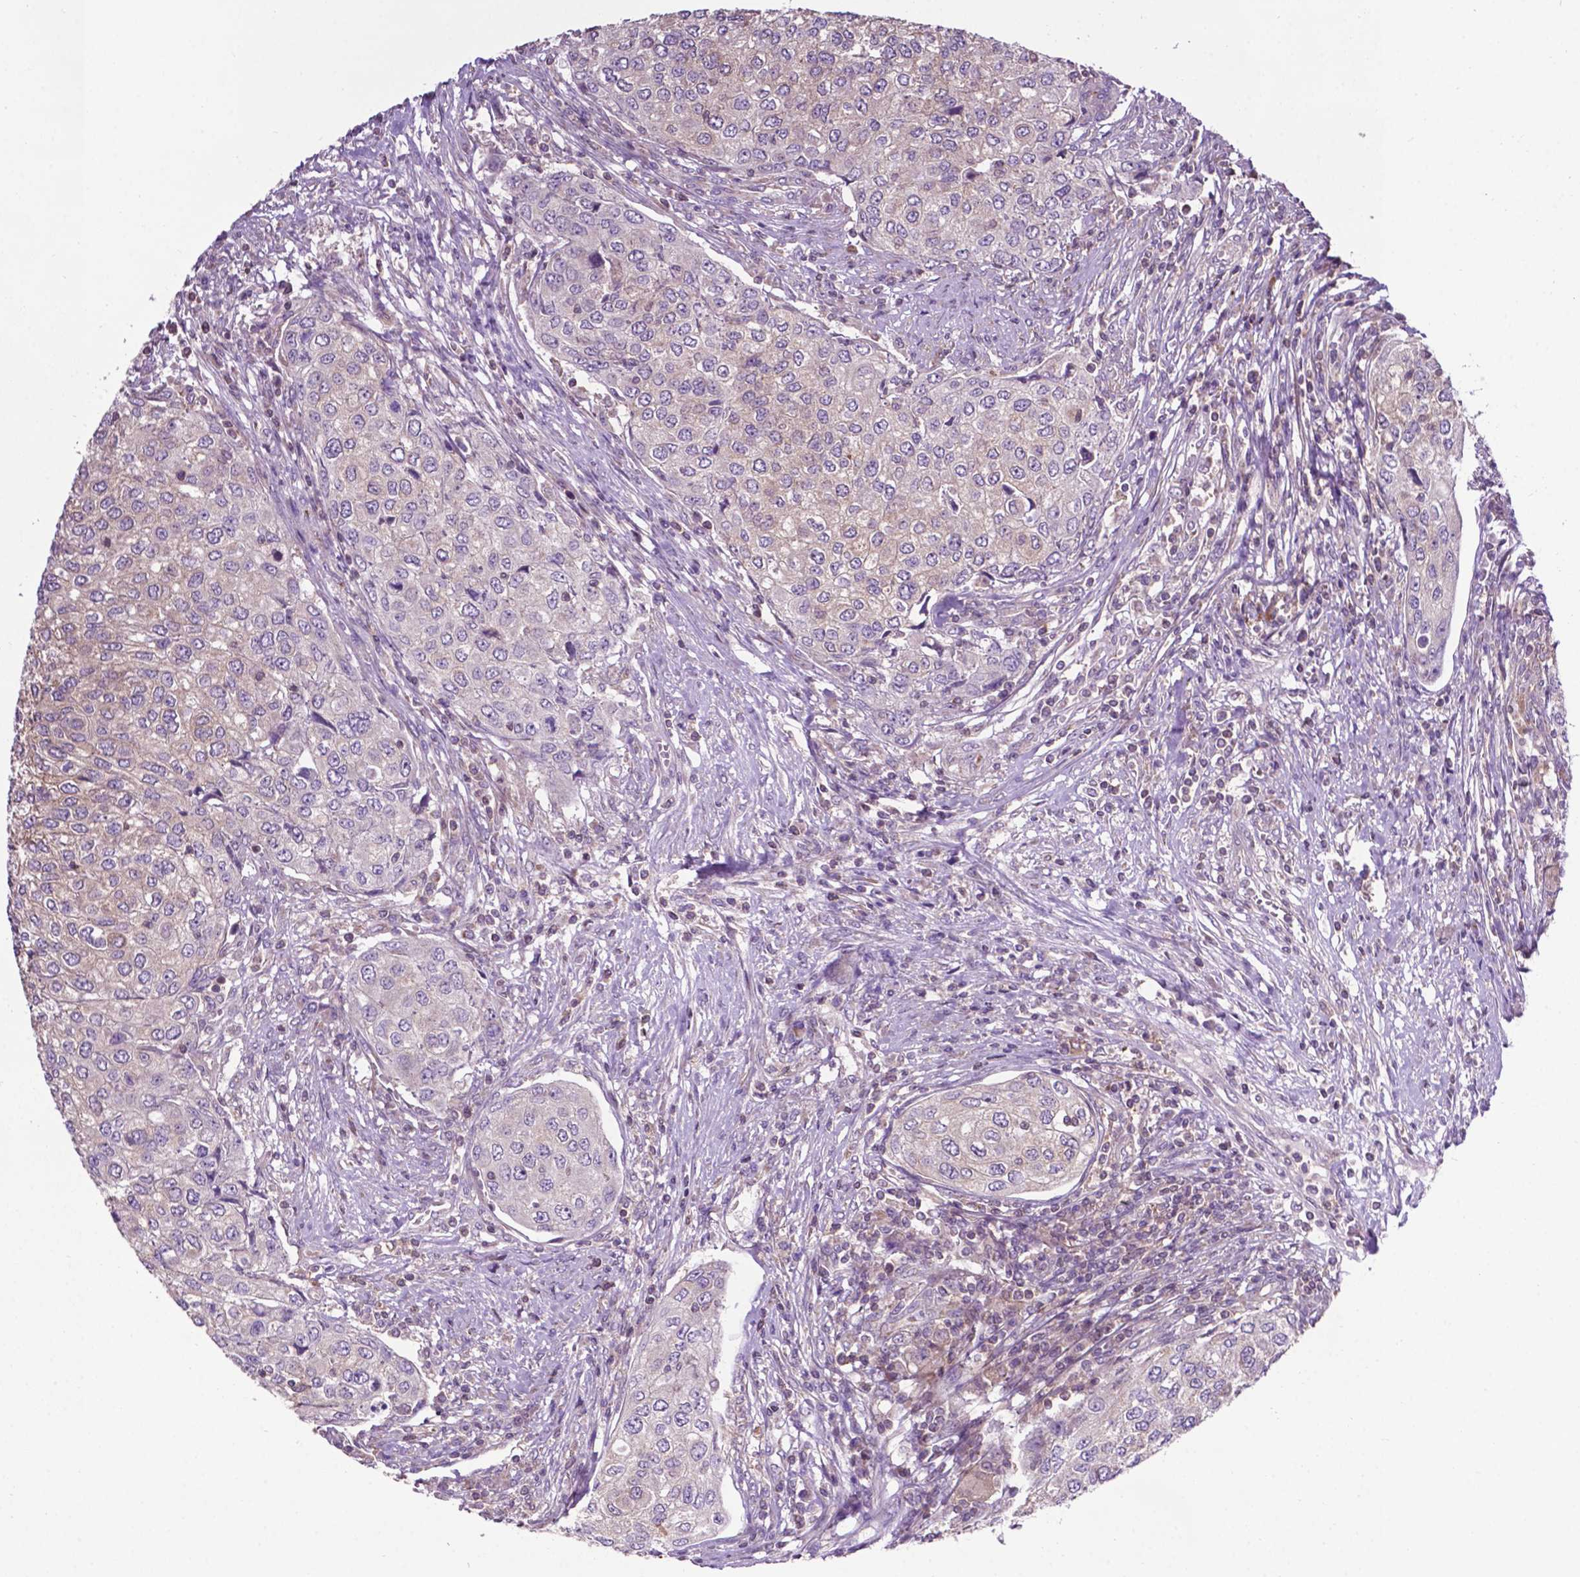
{"staining": {"intensity": "weak", "quantity": "25%-75%", "location": "cytoplasmic/membranous"}, "tissue": "urothelial cancer", "cell_type": "Tumor cells", "image_type": "cancer", "snomed": [{"axis": "morphology", "description": "Urothelial carcinoma, High grade"}, {"axis": "topography", "description": "Urinary bladder"}], "caption": "Urothelial cancer tissue displays weak cytoplasmic/membranous staining in approximately 25%-75% of tumor cells", "gene": "SPNS2", "patient": {"sex": "female", "age": 78}}